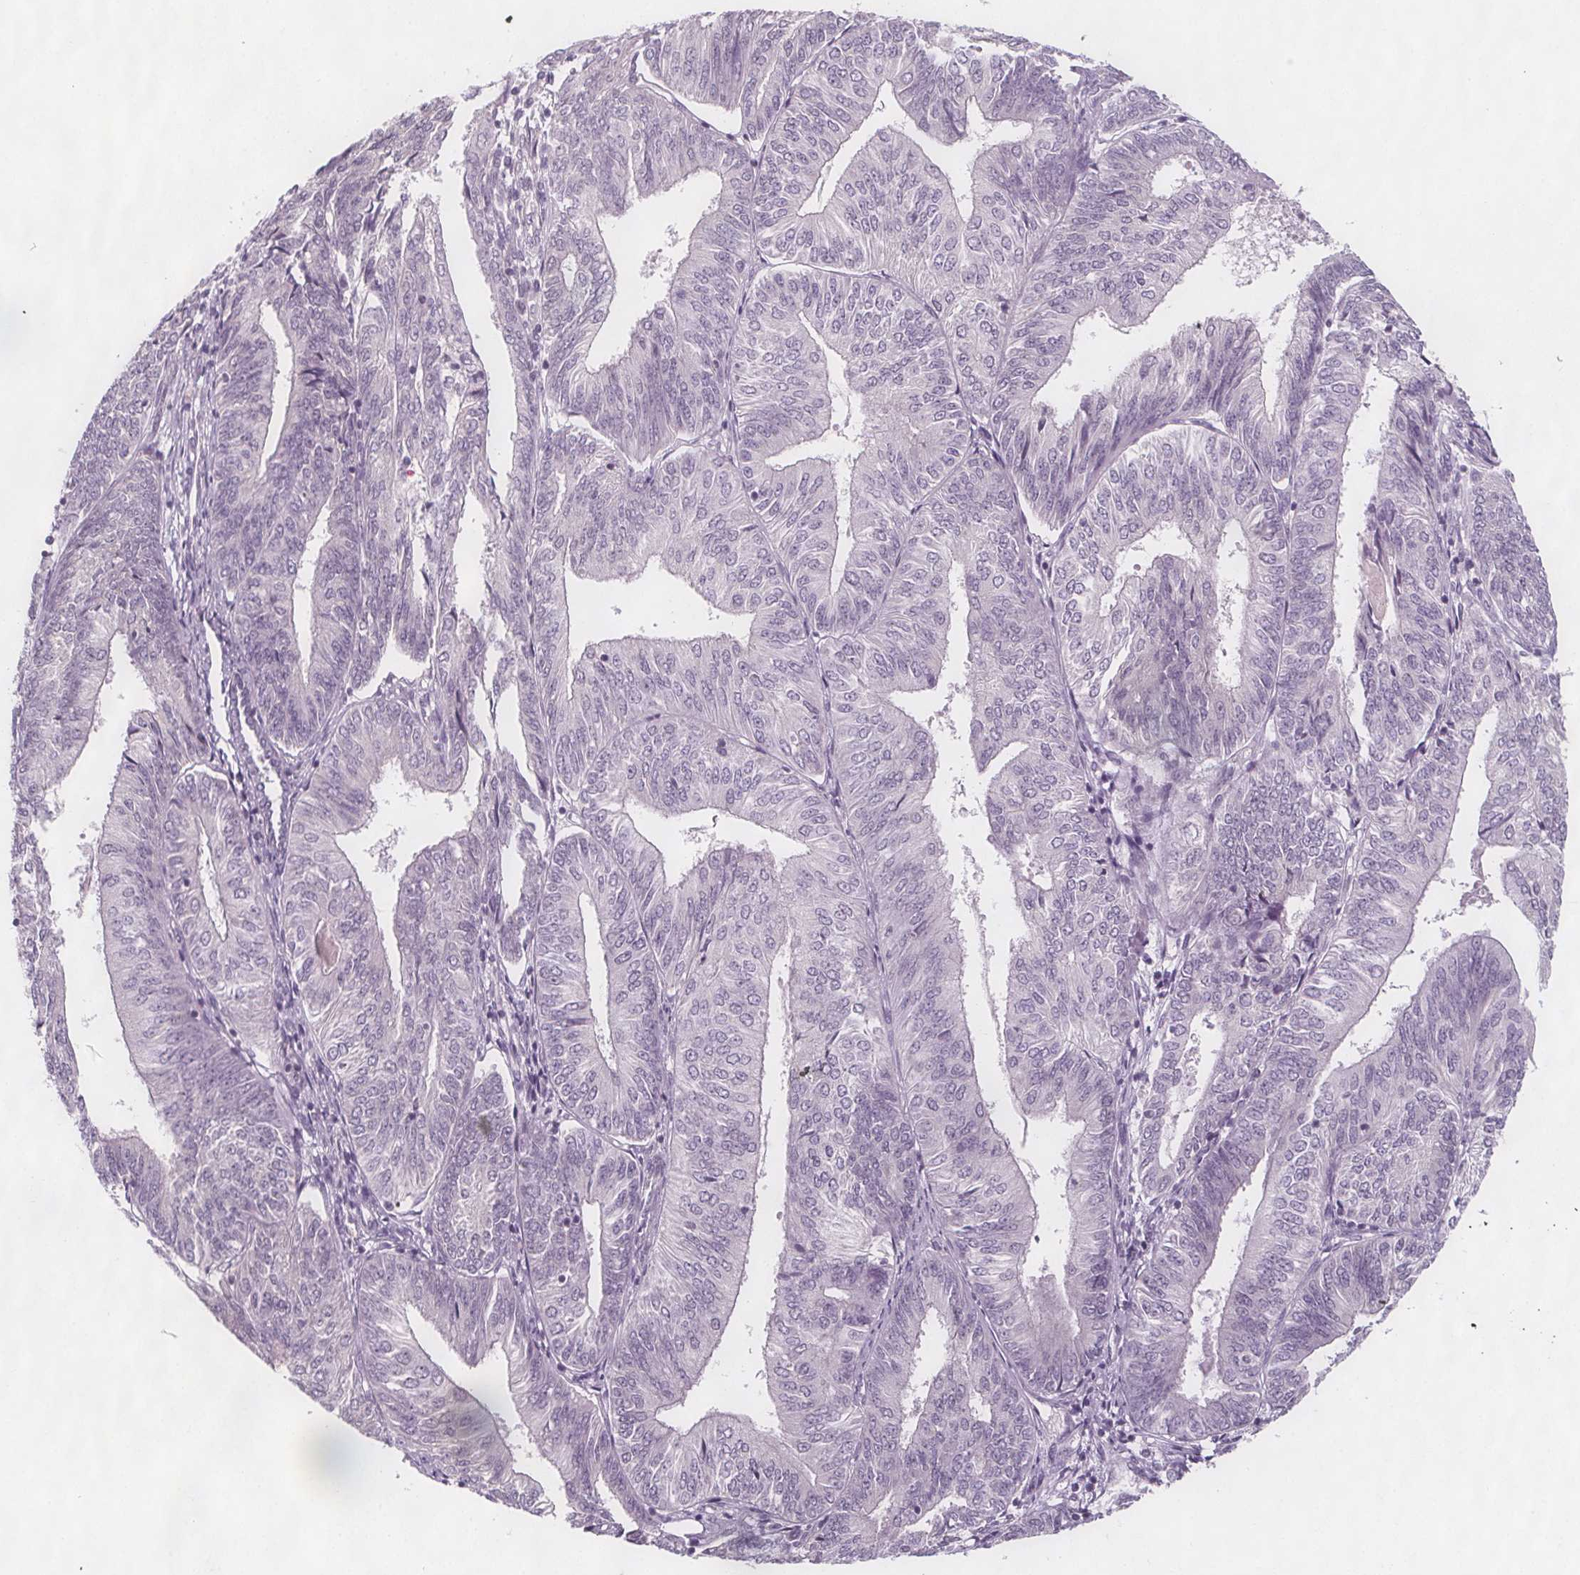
{"staining": {"intensity": "negative", "quantity": "none", "location": "none"}, "tissue": "endometrial cancer", "cell_type": "Tumor cells", "image_type": "cancer", "snomed": [{"axis": "morphology", "description": "Adenocarcinoma, NOS"}, {"axis": "topography", "description": "Endometrium"}], "caption": "The image displays no staining of tumor cells in endometrial cancer (adenocarcinoma).", "gene": "C1orf167", "patient": {"sex": "female", "age": 58}}